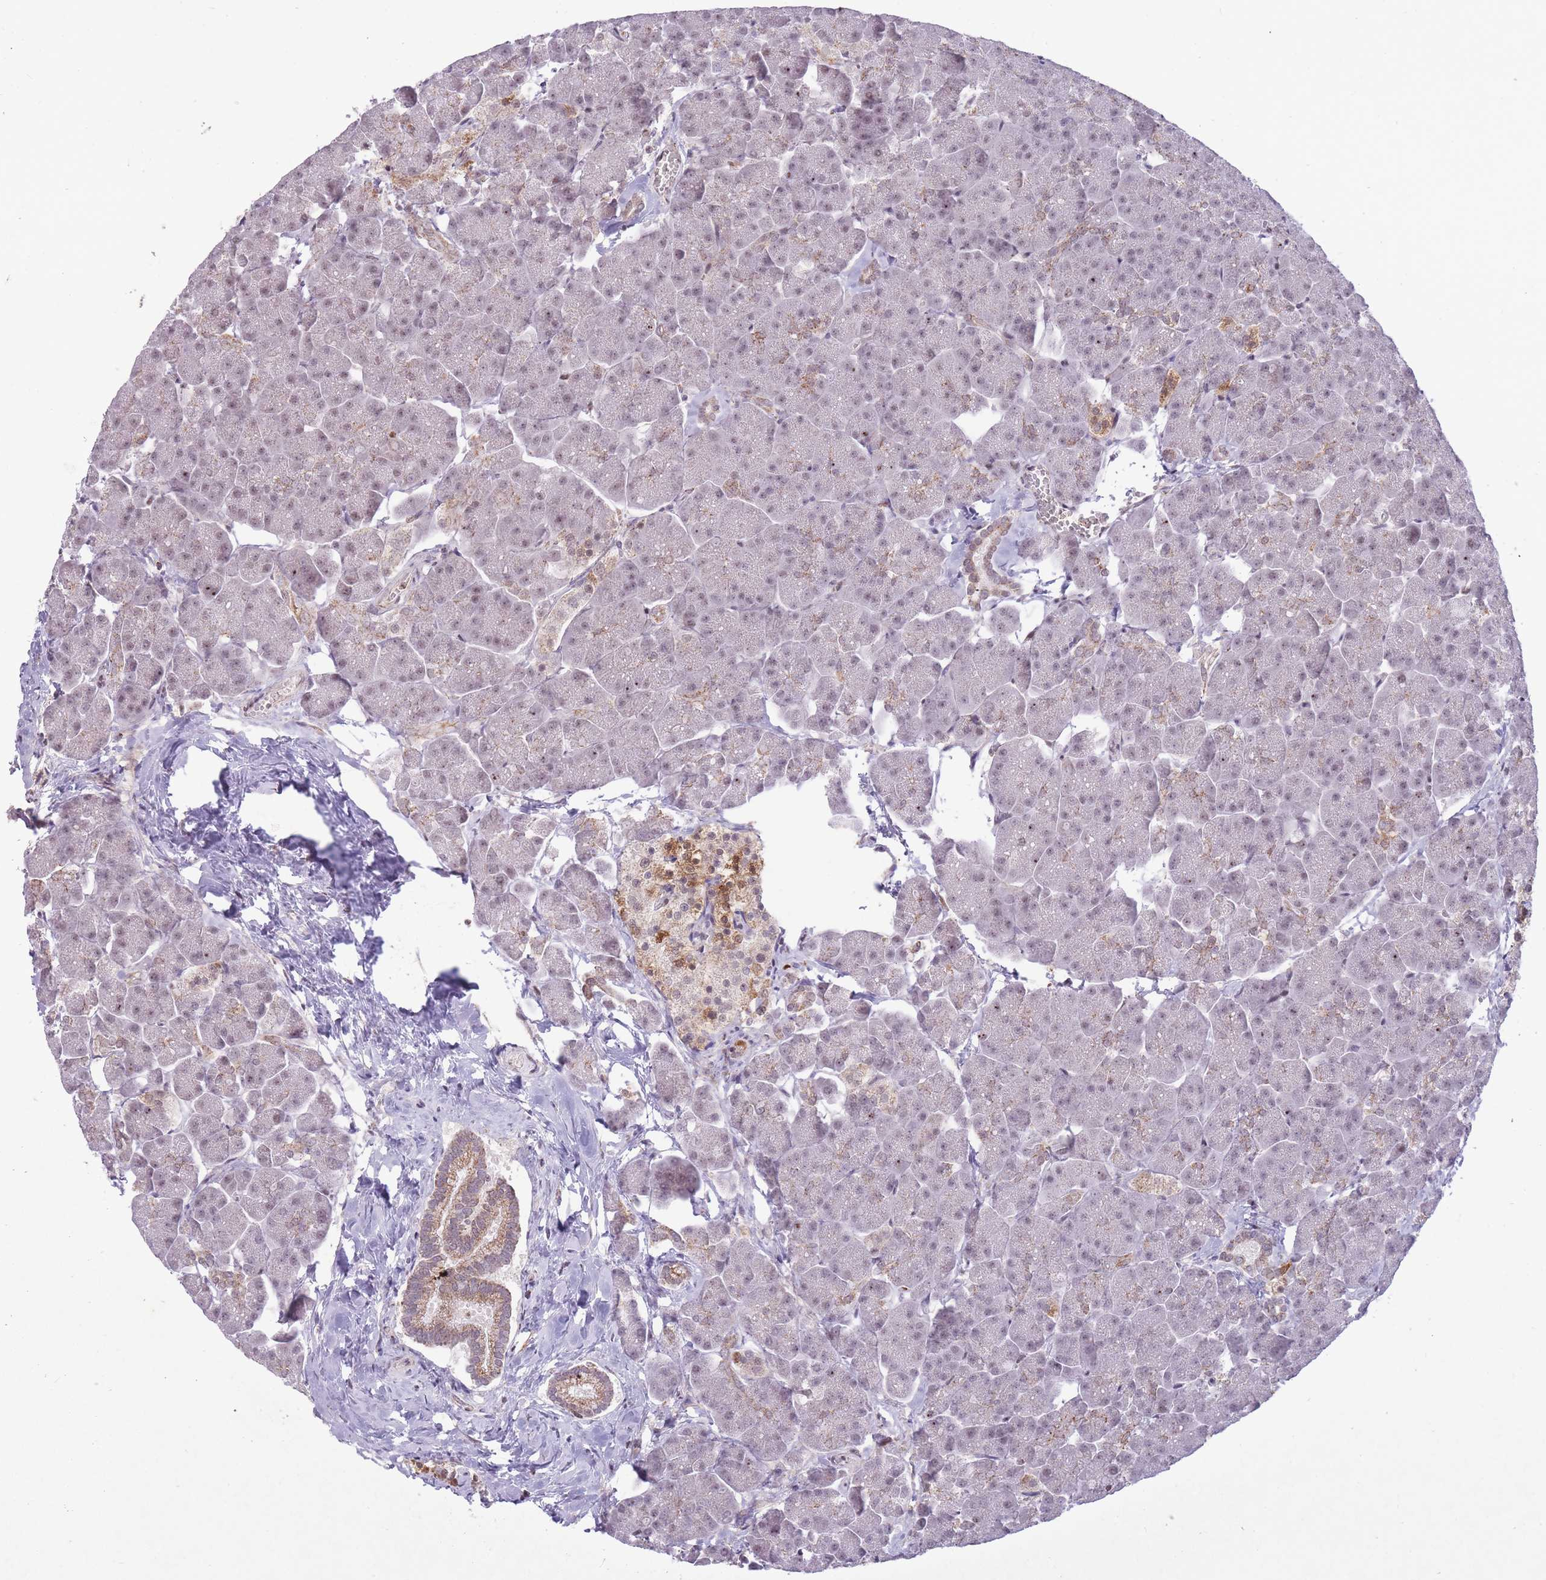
{"staining": {"intensity": "moderate", "quantity": "<25%", "location": "cytoplasmic/membranous,nuclear"}, "tissue": "pancreas", "cell_type": "Exocrine glandular cells", "image_type": "normal", "snomed": [{"axis": "morphology", "description": "Normal tissue, NOS"}, {"axis": "topography", "description": "Pancreas"}, {"axis": "topography", "description": "Peripheral nerve tissue"}], "caption": "Protein expression analysis of normal pancreas demonstrates moderate cytoplasmic/membranous,nuclear staining in approximately <25% of exocrine glandular cells.", "gene": "DPYSL4", "patient": {"sex": "male", "age": 54}}